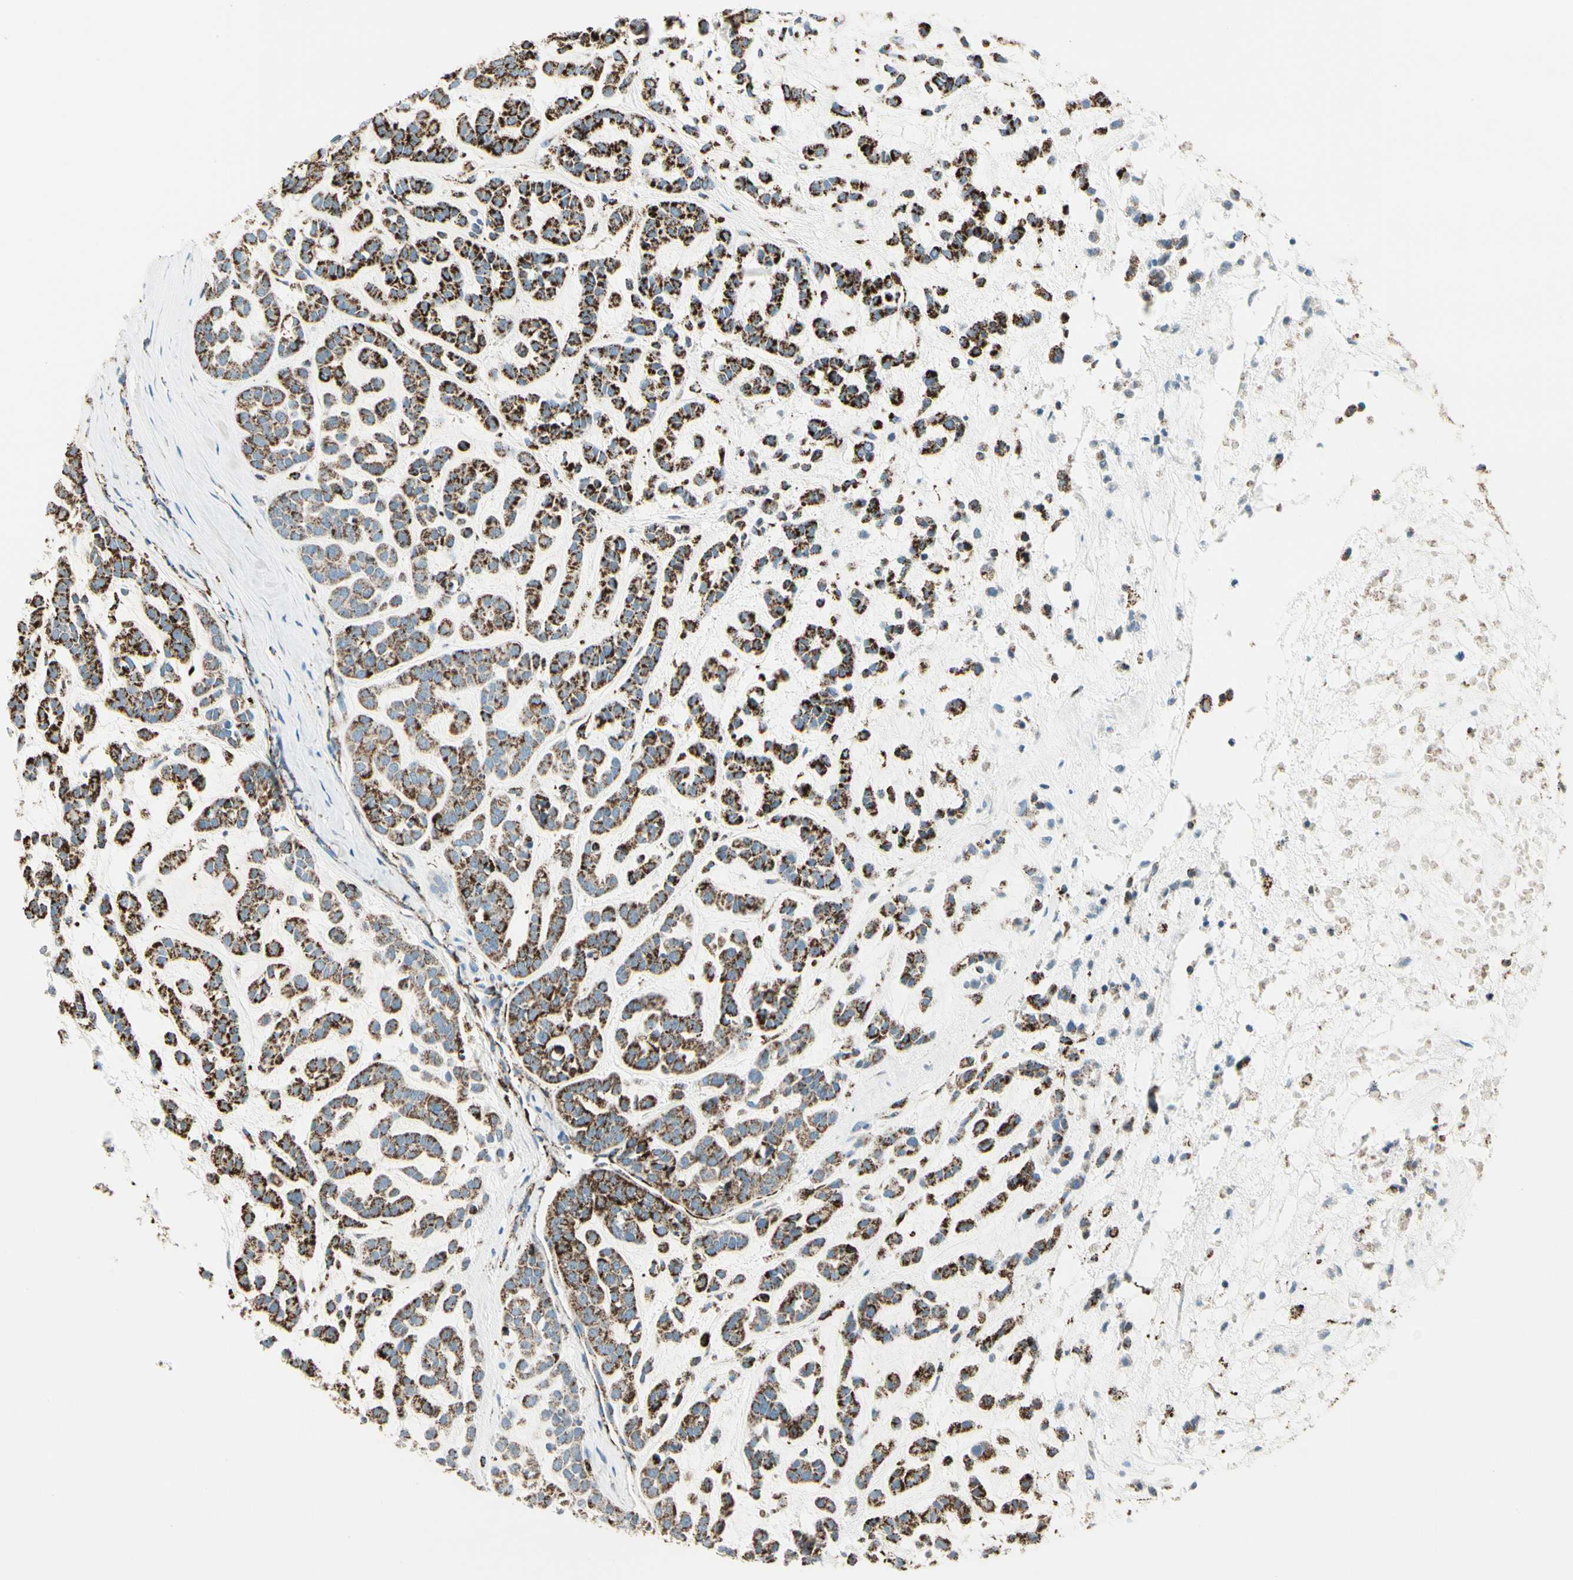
{"staining": {"intensity": "strong", "quantity": ">75%", "location": "cytoplasmic/membranous"}, "tissue": "head and neck cancer", "cell_type": "Tumor cells", "image_type": "cancer", "snomed": [{"axis": "morphology", "description": "Adenocarcinoma, NOS"}, {"axis": "morphology", "description": "Adenoma, NOS"}, {"axis": "topography", "description": "Head-Neck"}], "caption": "Immunohistochemistry image of head and neck adenoma stained for a protein (brown), which displays high levels of strong cytoplasmic/membranous expression in about >75% of tumor cells.", "gene": "ME2", "patient": {"sex": "female", "age": 55}}